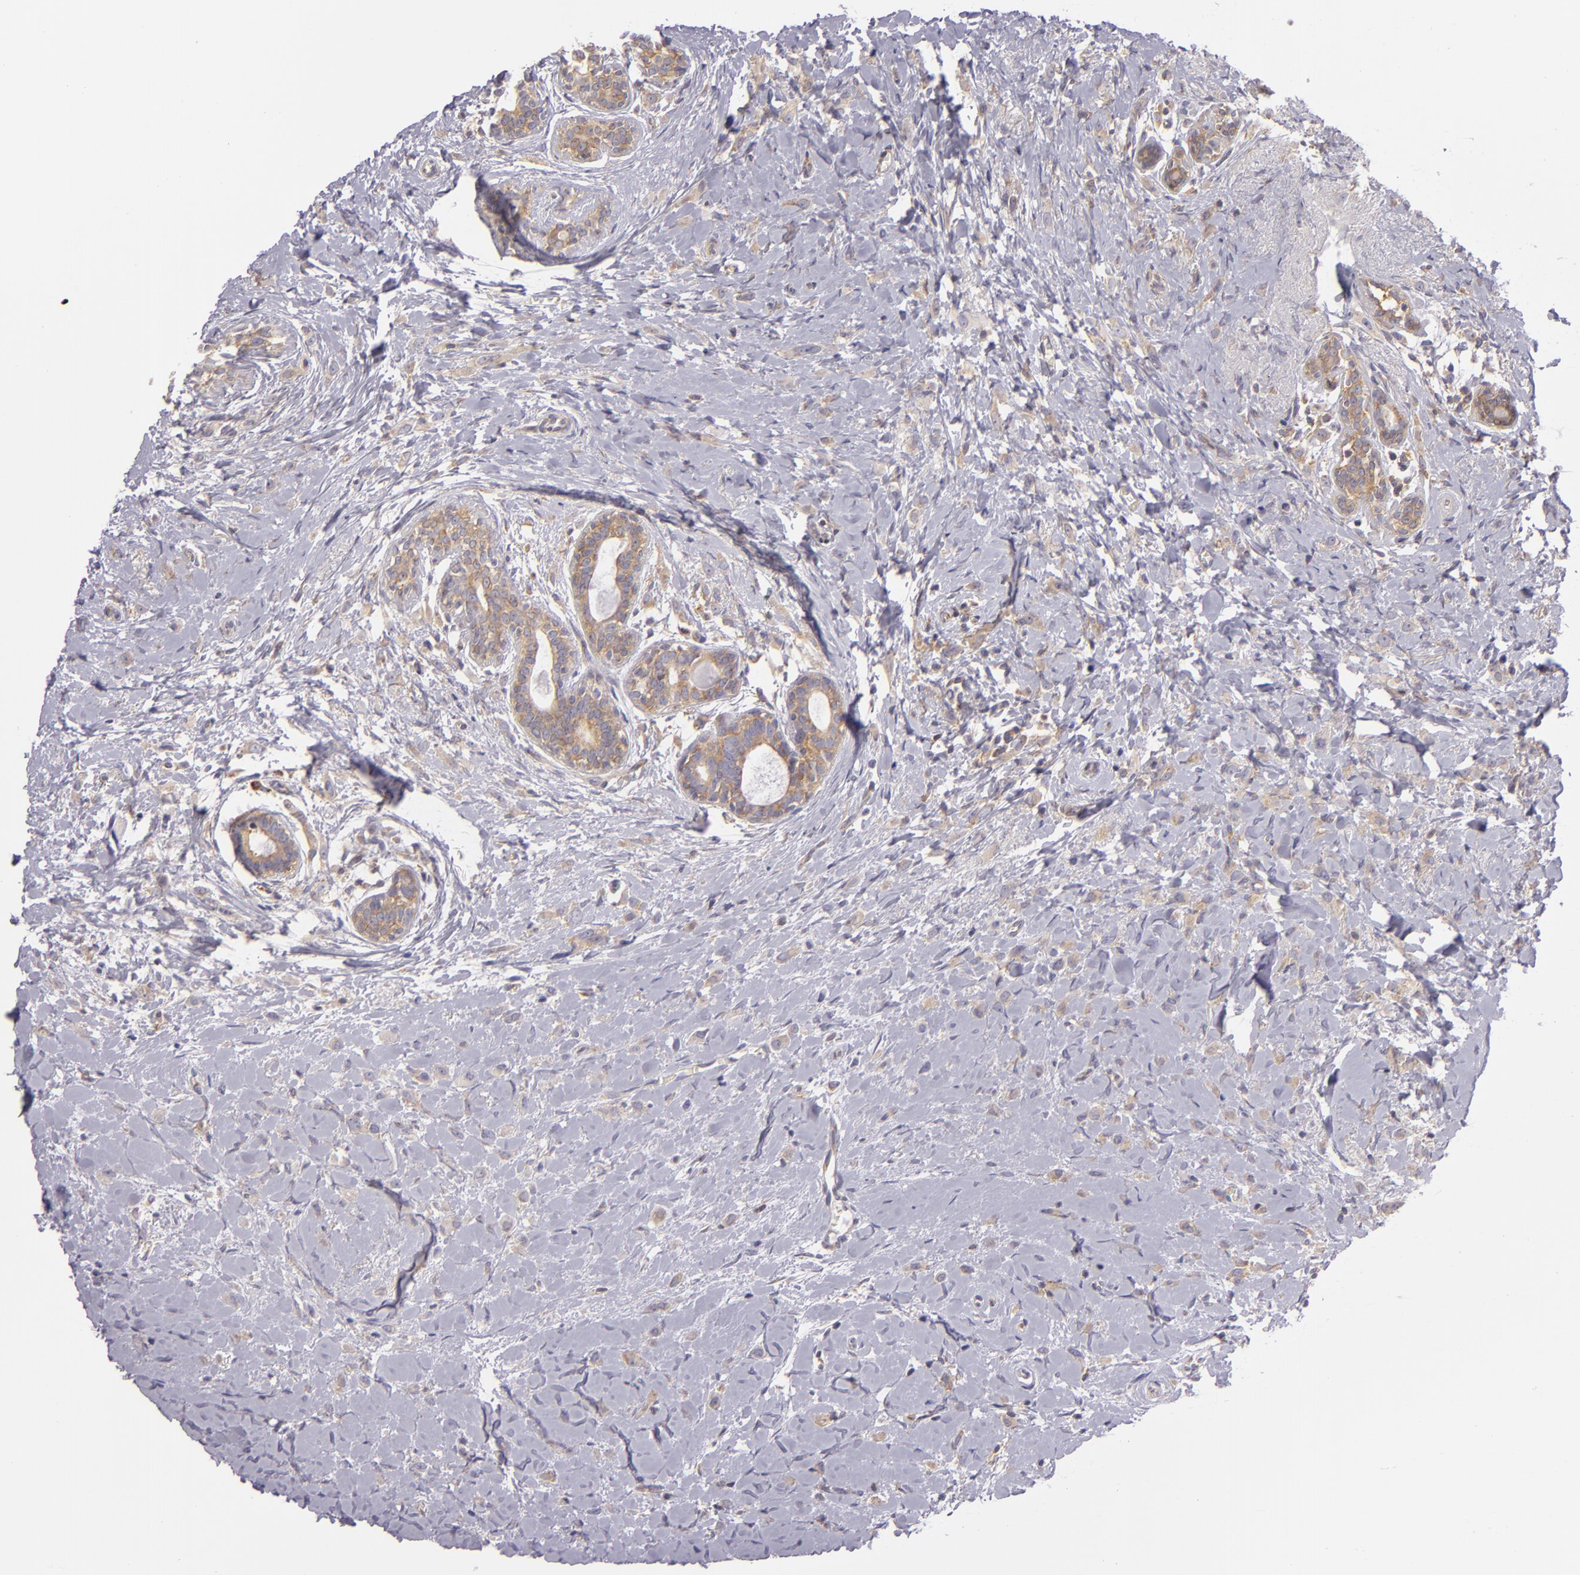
{"staining": {"intensity": "weak", "quantity": "25%-75%", "location": "cytoplasmic/membranous"}, "tissue": "breast cancer", "cell_type": "Tumor cells", "image_type": "cancer", "snomed": [{"axis": "morphology", "description": "Lobular carcinoma"}, {"axis": "topography", "description": "Breast"}], "caption": "IHC of breast cancer demonstrates low levels of weak cytoplasmic/membranous positivity in about 25%-75% of tumor cells.", "gene": "UPF3B", "patient": {"sex": "female", "age": 57}}